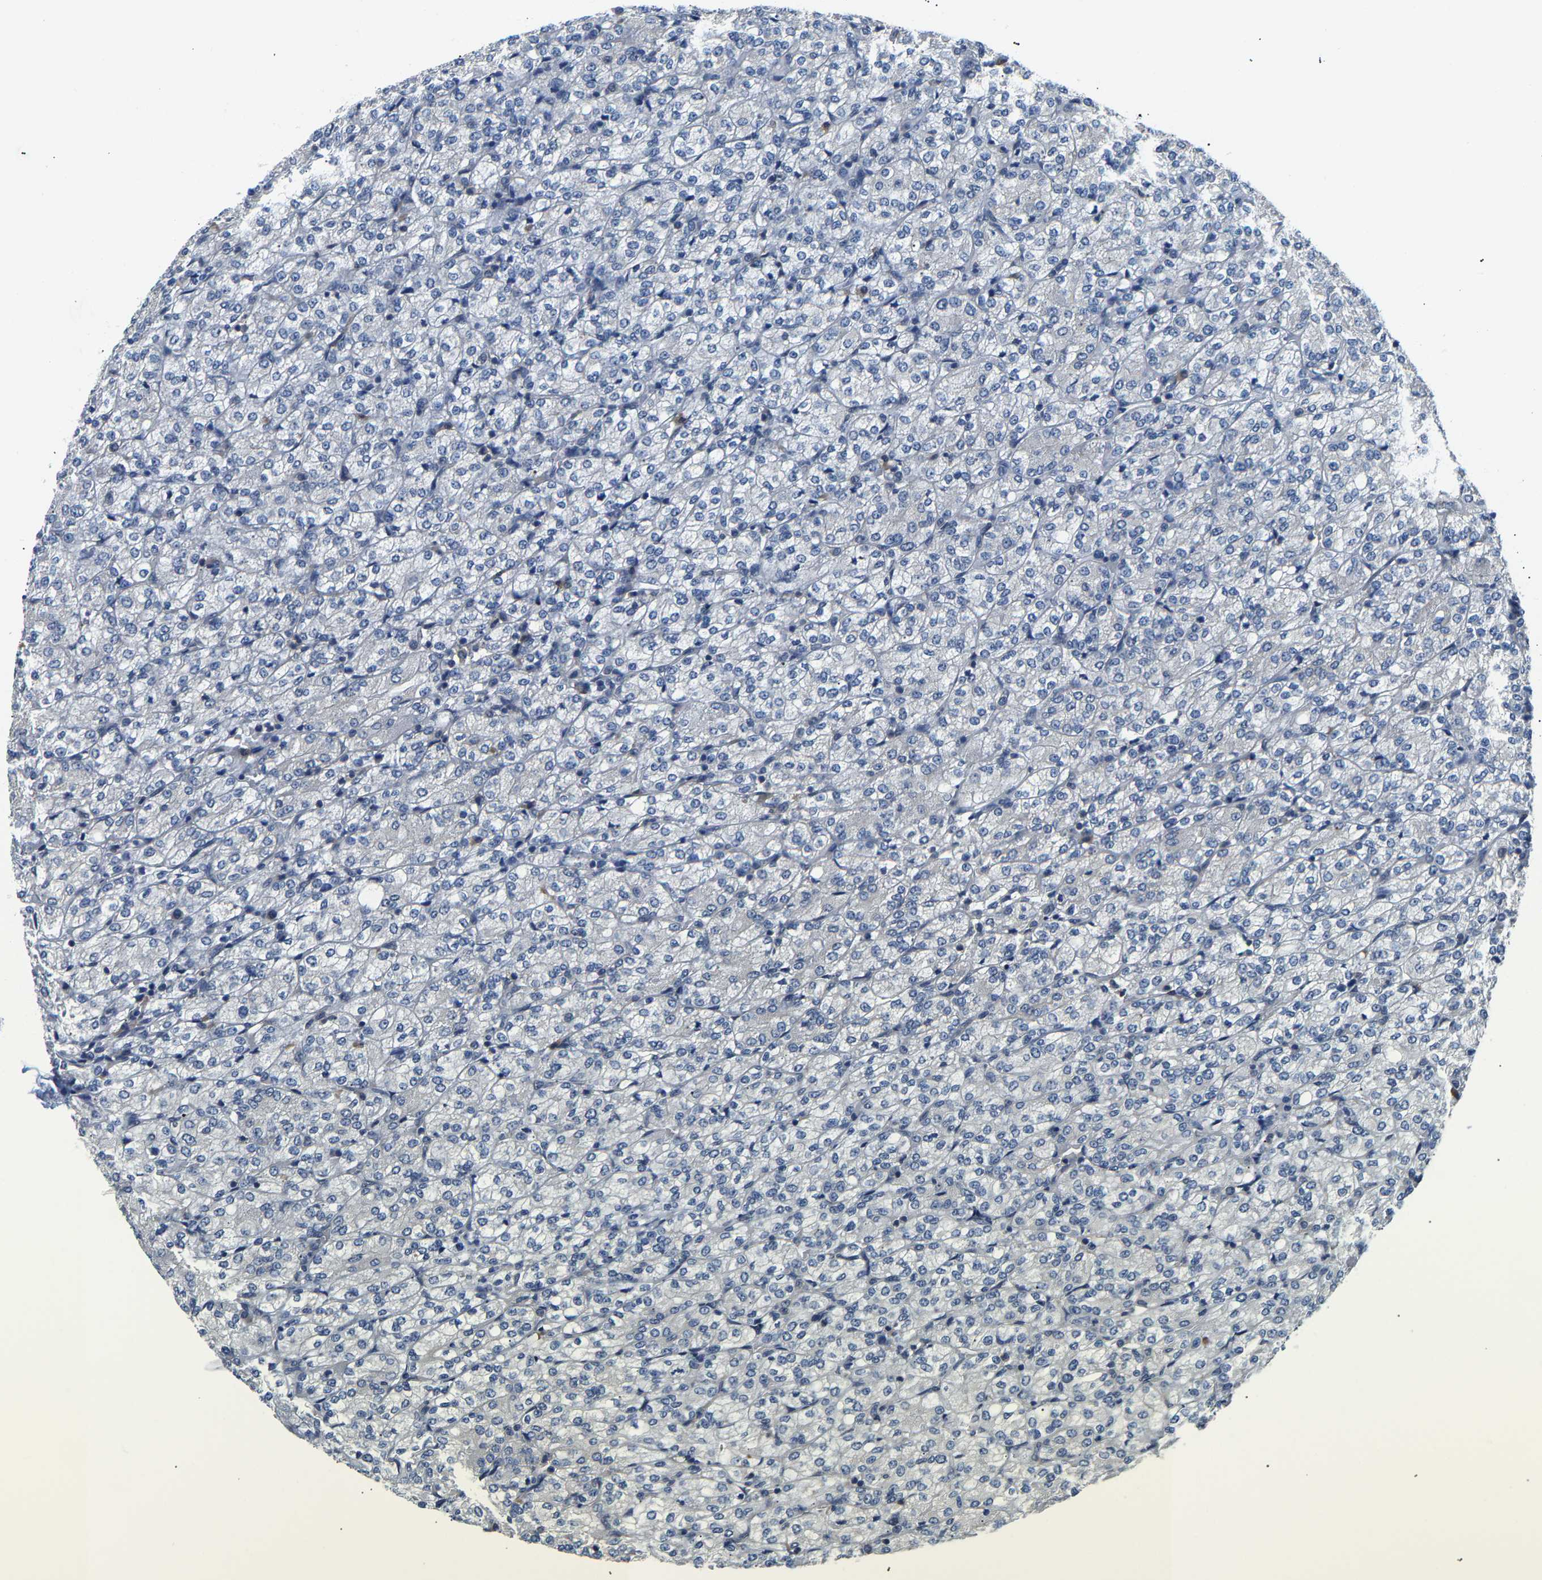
{"staining": {"intensity": "negative", "quantity": "none", "location": "none"}, "tissue": "renal cancer", "cell_type": "Tumor cells", "image_type": "cancer", "snomed": [{"axis": "morphology", "description": "Adenocarcinoma, NOS"}, {"axis": "topography", "description": "Kidney"}], "caption": "Renal cancer was stained to show a protein in brown. There is no significant expression in tumor cells. (Stains: DAB immunohistochemistry (IHC) with hematoxylin counter stain, Microscopy: brightfield microscopy at high magnification).", "gene": "ARHGEF12", "patient": {"sex": "male", "age": 77}}